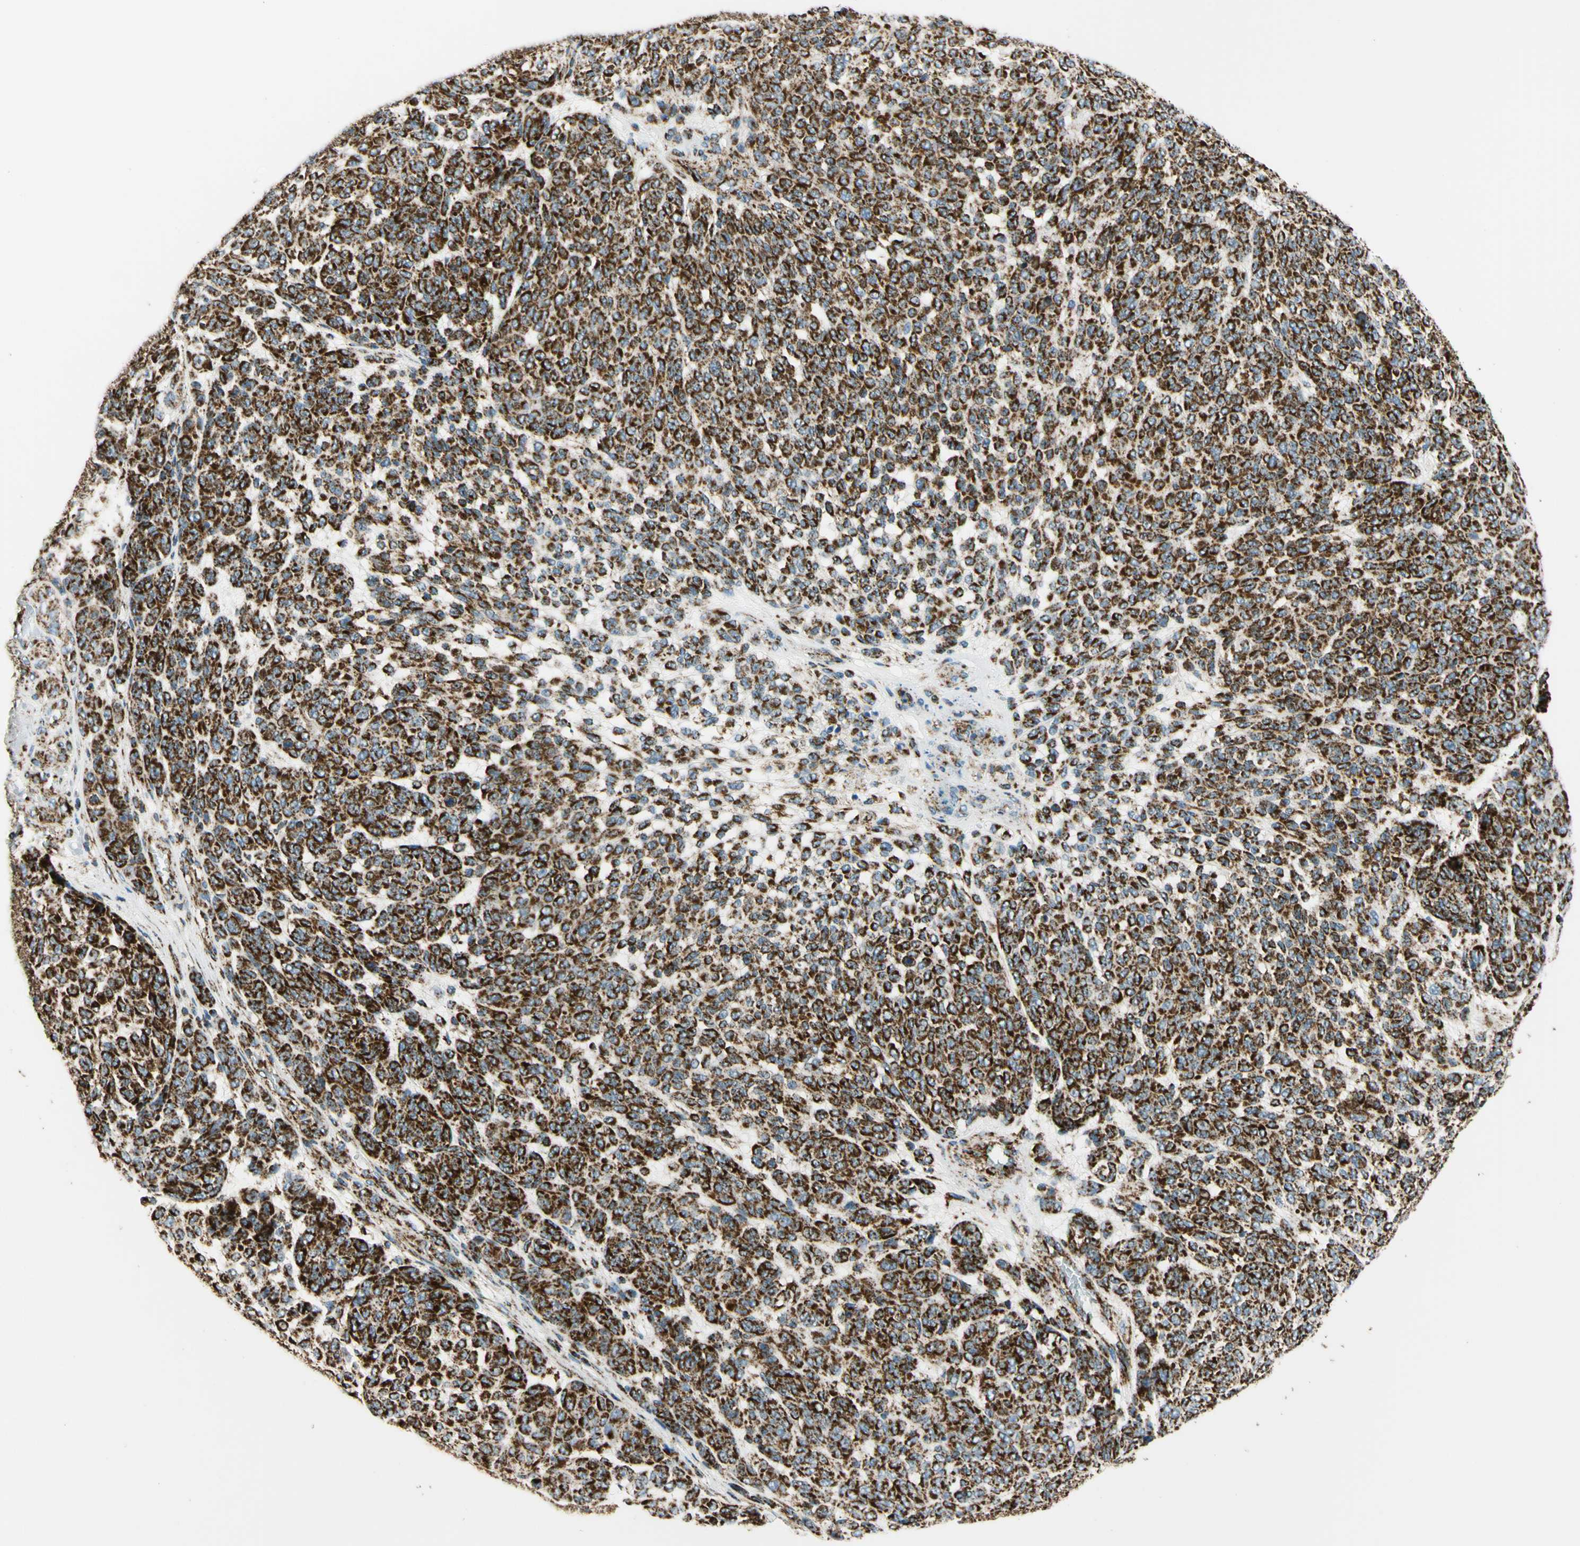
{"staining": {"intensity": "strong", "quantity": ">75%", "location": "cytoplasmic/membranous"}, "tissue": "melanoma", "cell_type": "Tumor cells", "image_type": "cancer", "snomed": [{"axis": "morphology", "description": "Malignant melanoma, NOS"}, {"axis": "topography", "description": "Skin"}], "caption": "A micrograph of malignant melanoma stained for a protein reveals strong cytoplasmic/membranous brown staining in tumor cells.", "gene": "MAVS", "patient": {"sex": "male", "age": 59}}